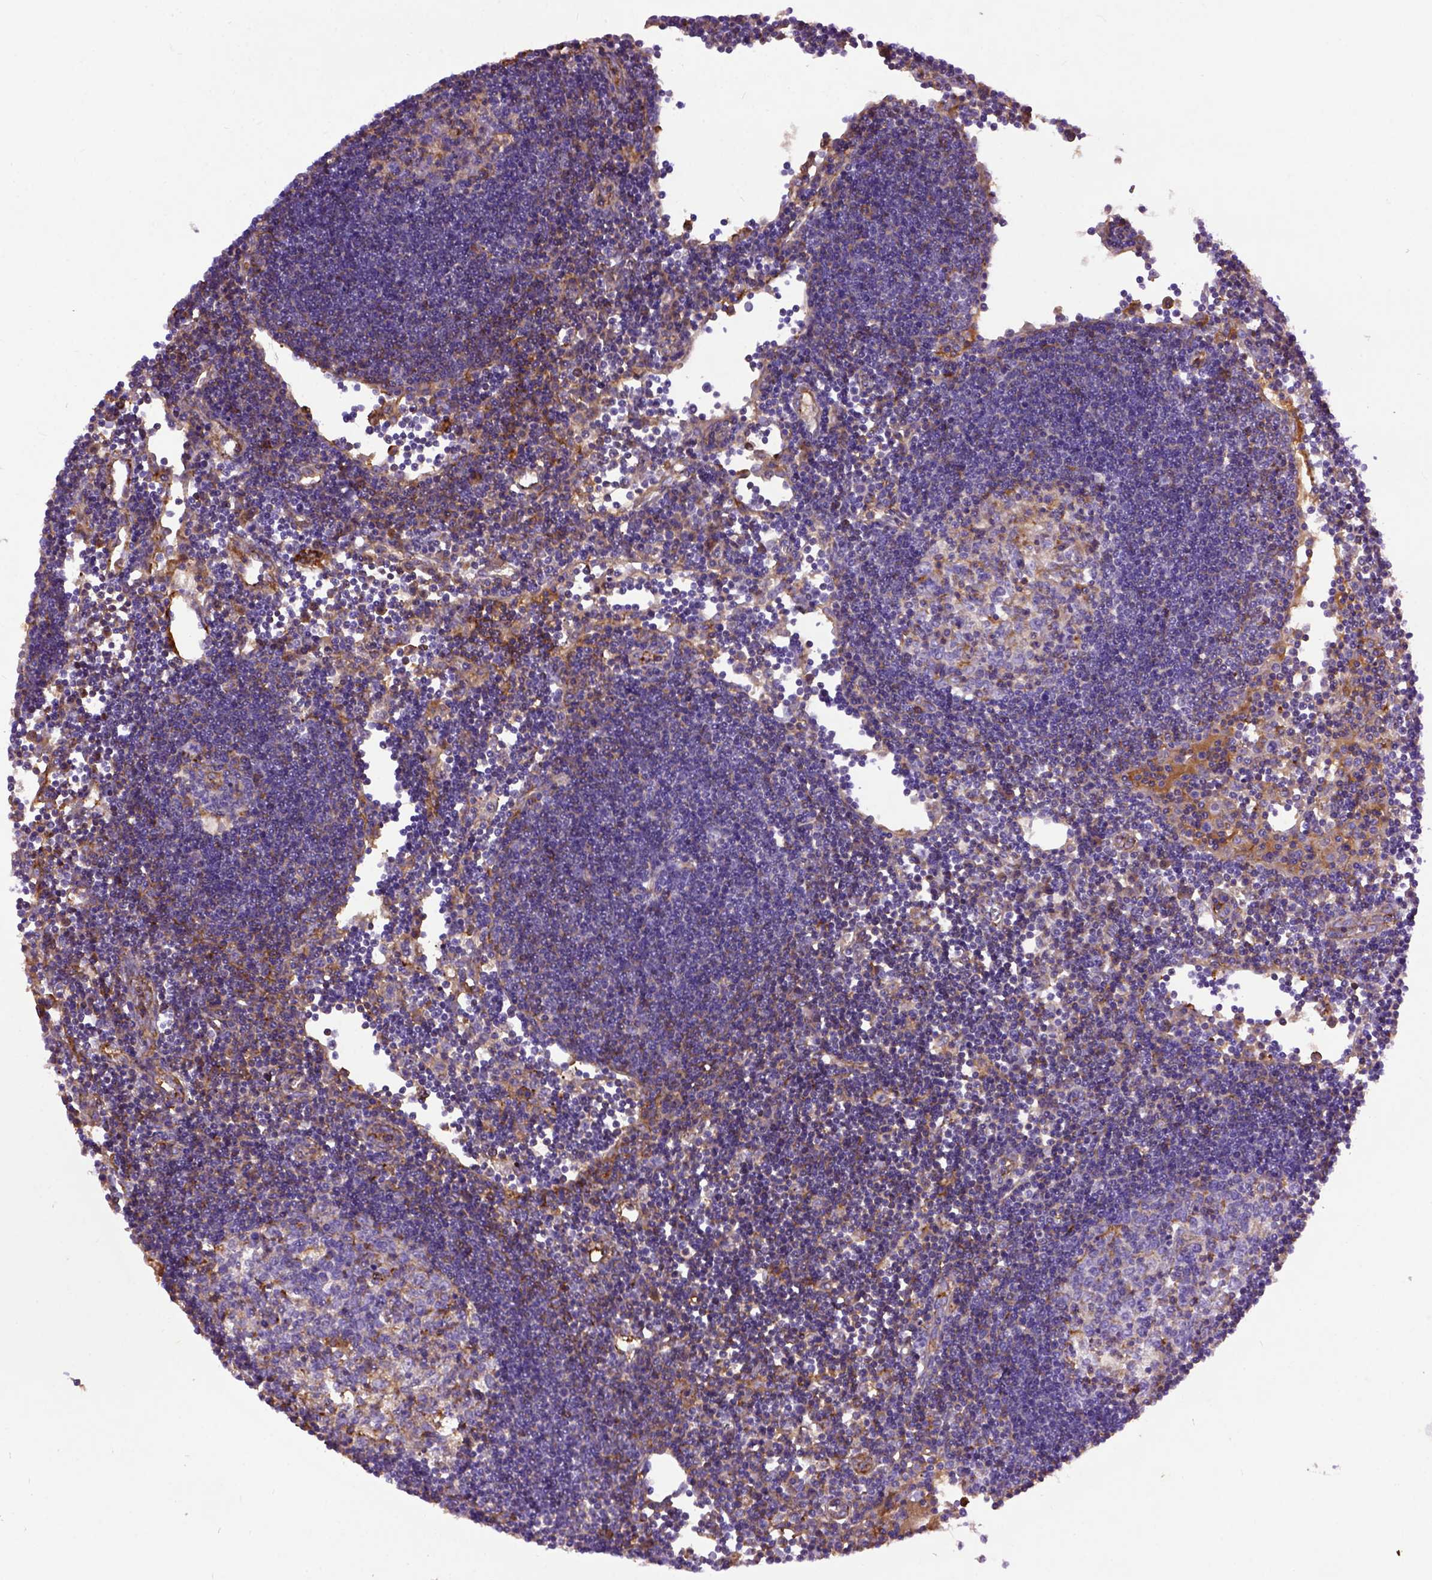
{"staining": {"intensity": "weak", "quantity": "25%-75%", "location": "cytoplasmic/membranous"}, "tissue": "lymph node", "cell_type": "Germinal center cells", "image_type": "normal", "snomed": [{"axis": "morphology", "description": "Normal tissue, NOS"}, {"axis": "topography", "description": "Lymph node"}], "caption": "Lymph node stained with DAB (3,3'-diaminobenzidine) immunohistochemistry reveals low levels of weak cytoplasmic/membranous staining in approximately 25%-75% of germinal center cells.", "gene": "MVP", "patient": {"sex": "female", "age": 65}}